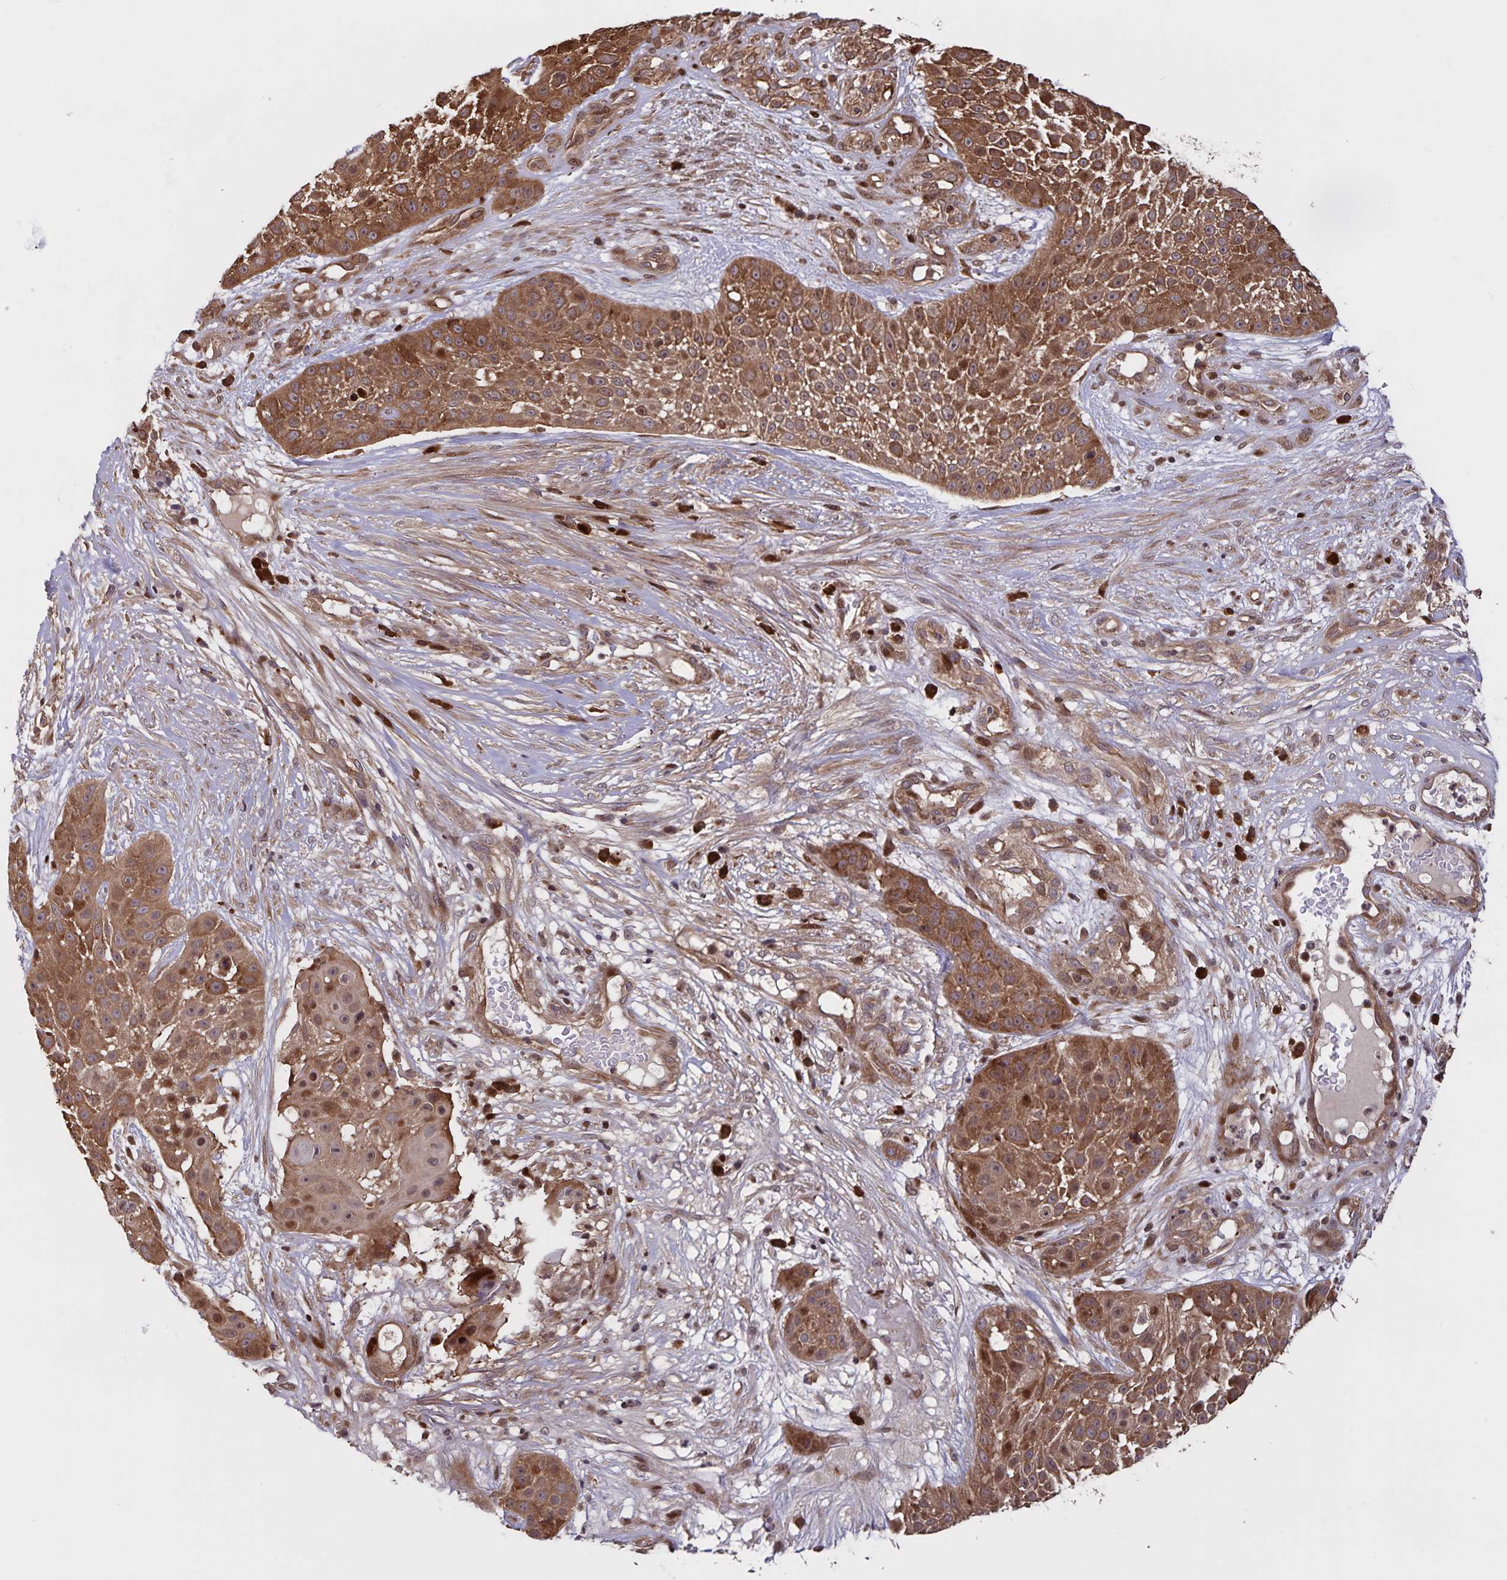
{"staining": {"intensity": "moderate", "quantity": ">75%", "location": "cytoplasmic/membranous"}, "tissue": "skin cancer", "cell_type": "Tumor cells", "image_type": "cancer", "snomed": [{"axis": "morphology", "description": "Squamous cell carcinoma, NOS"}, {"axis": "topography", "description": "Skin"}], "caption": "This micrograph exhibits squamous cell carcinoma (skin) stained with immunohistochemistry to label a protein in brown. The cytoplasmic/membranous of tumor cells show moderate positivity for the protein. Nuclei are counter-stained blue.", "gene": "FBXL16", "patient": {"sex": "female", "age": 86}}